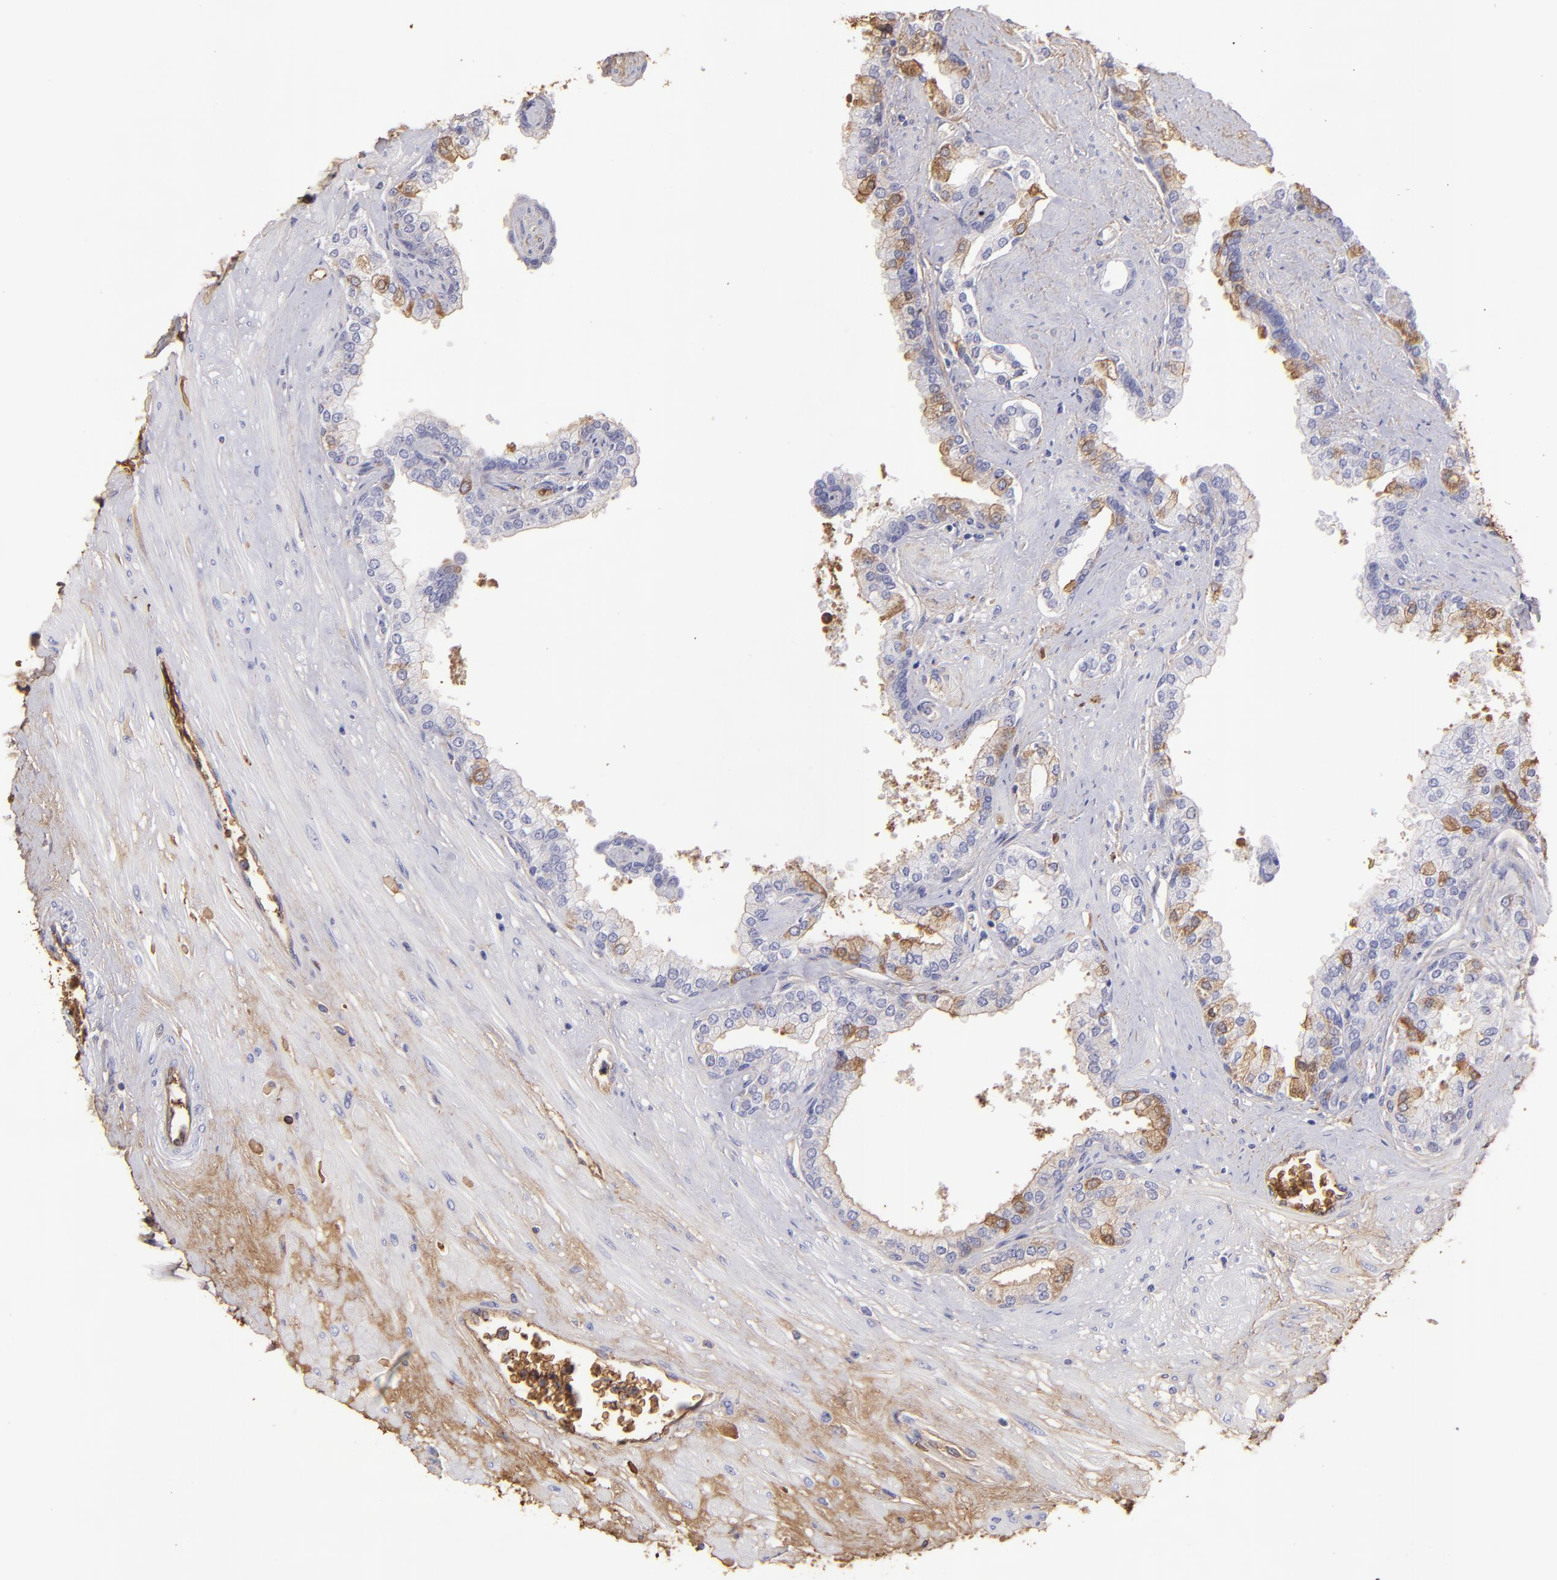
{"staining": {"intensity": "moderate", "quantity": "<25%", "location": "cytoplasmic/membranous"}, "tissue": "prostate", "cell_type": "Glandular cells", "image_type": "normal", "snomed": [{"axis": "morphology", "description": "Normal tissue, NOS"}, {"axis": "topography", "description": "Prostate"}], "caption": "Moderate cytoplasmic/membranous staining is appreciated in about <25% of glandular cells in normal prostate.", "gene": "FGB", "patient": {"sex": "male", "age": 60}}